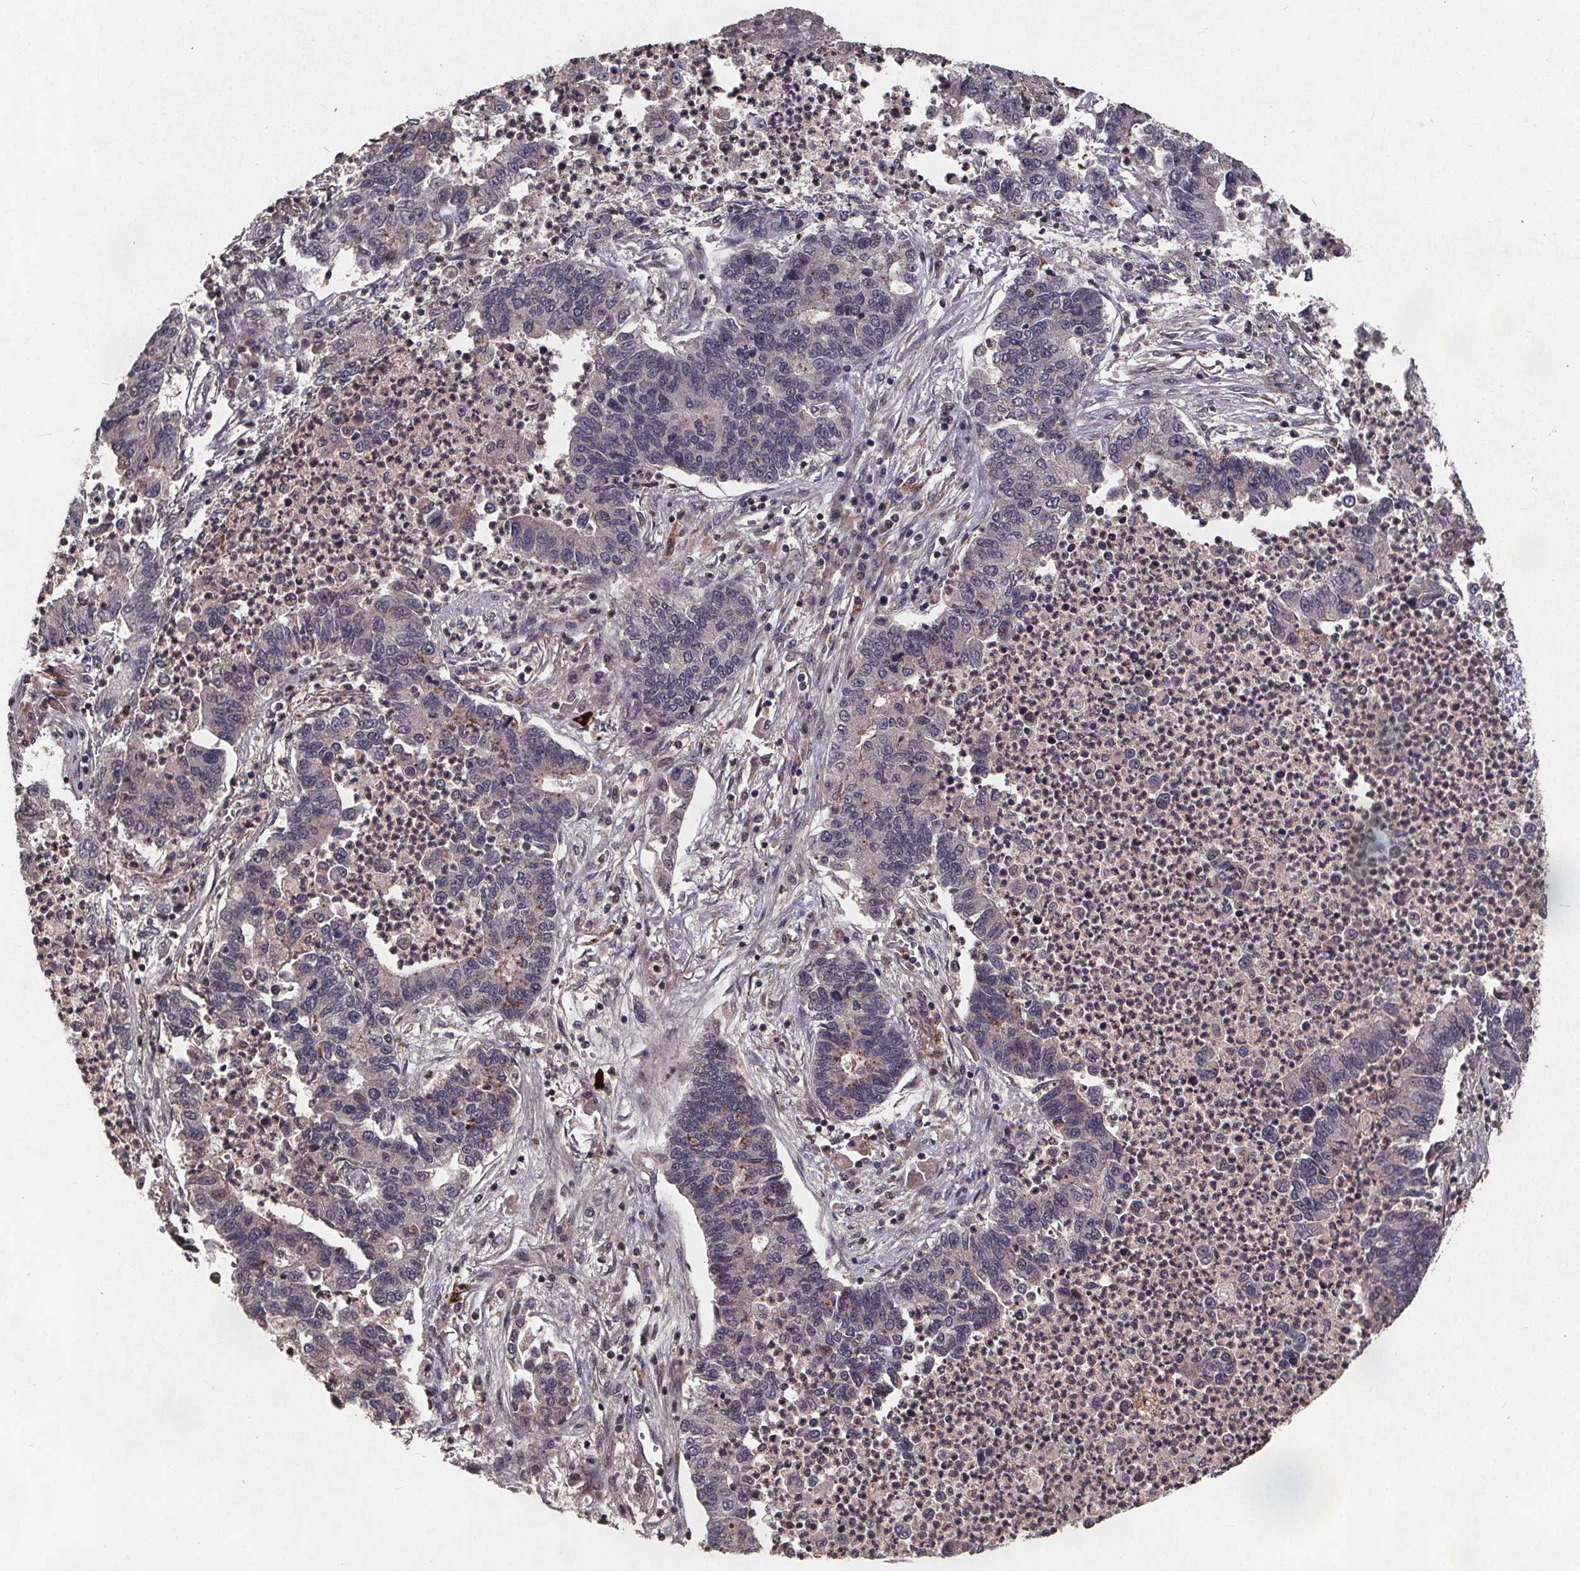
{"staining": {"intensity": "negative", "quantity": "none", "location": "none"}, "tissue": "lung cancer", "cell_type": "Tumor cells", "image_type": "cancer", "snomed": [{"axis": "morphology", "description": "Adenocarcinoma, NOS"}, {"axis": "topography", "description": "Lung"}], "caption": "Lung cancer (adenocarcinoma) stained for a protein using IHC exhibits no staining tumor cells.", "gene": "GPX3", "patient": {"sex": "female", "age": 57}}